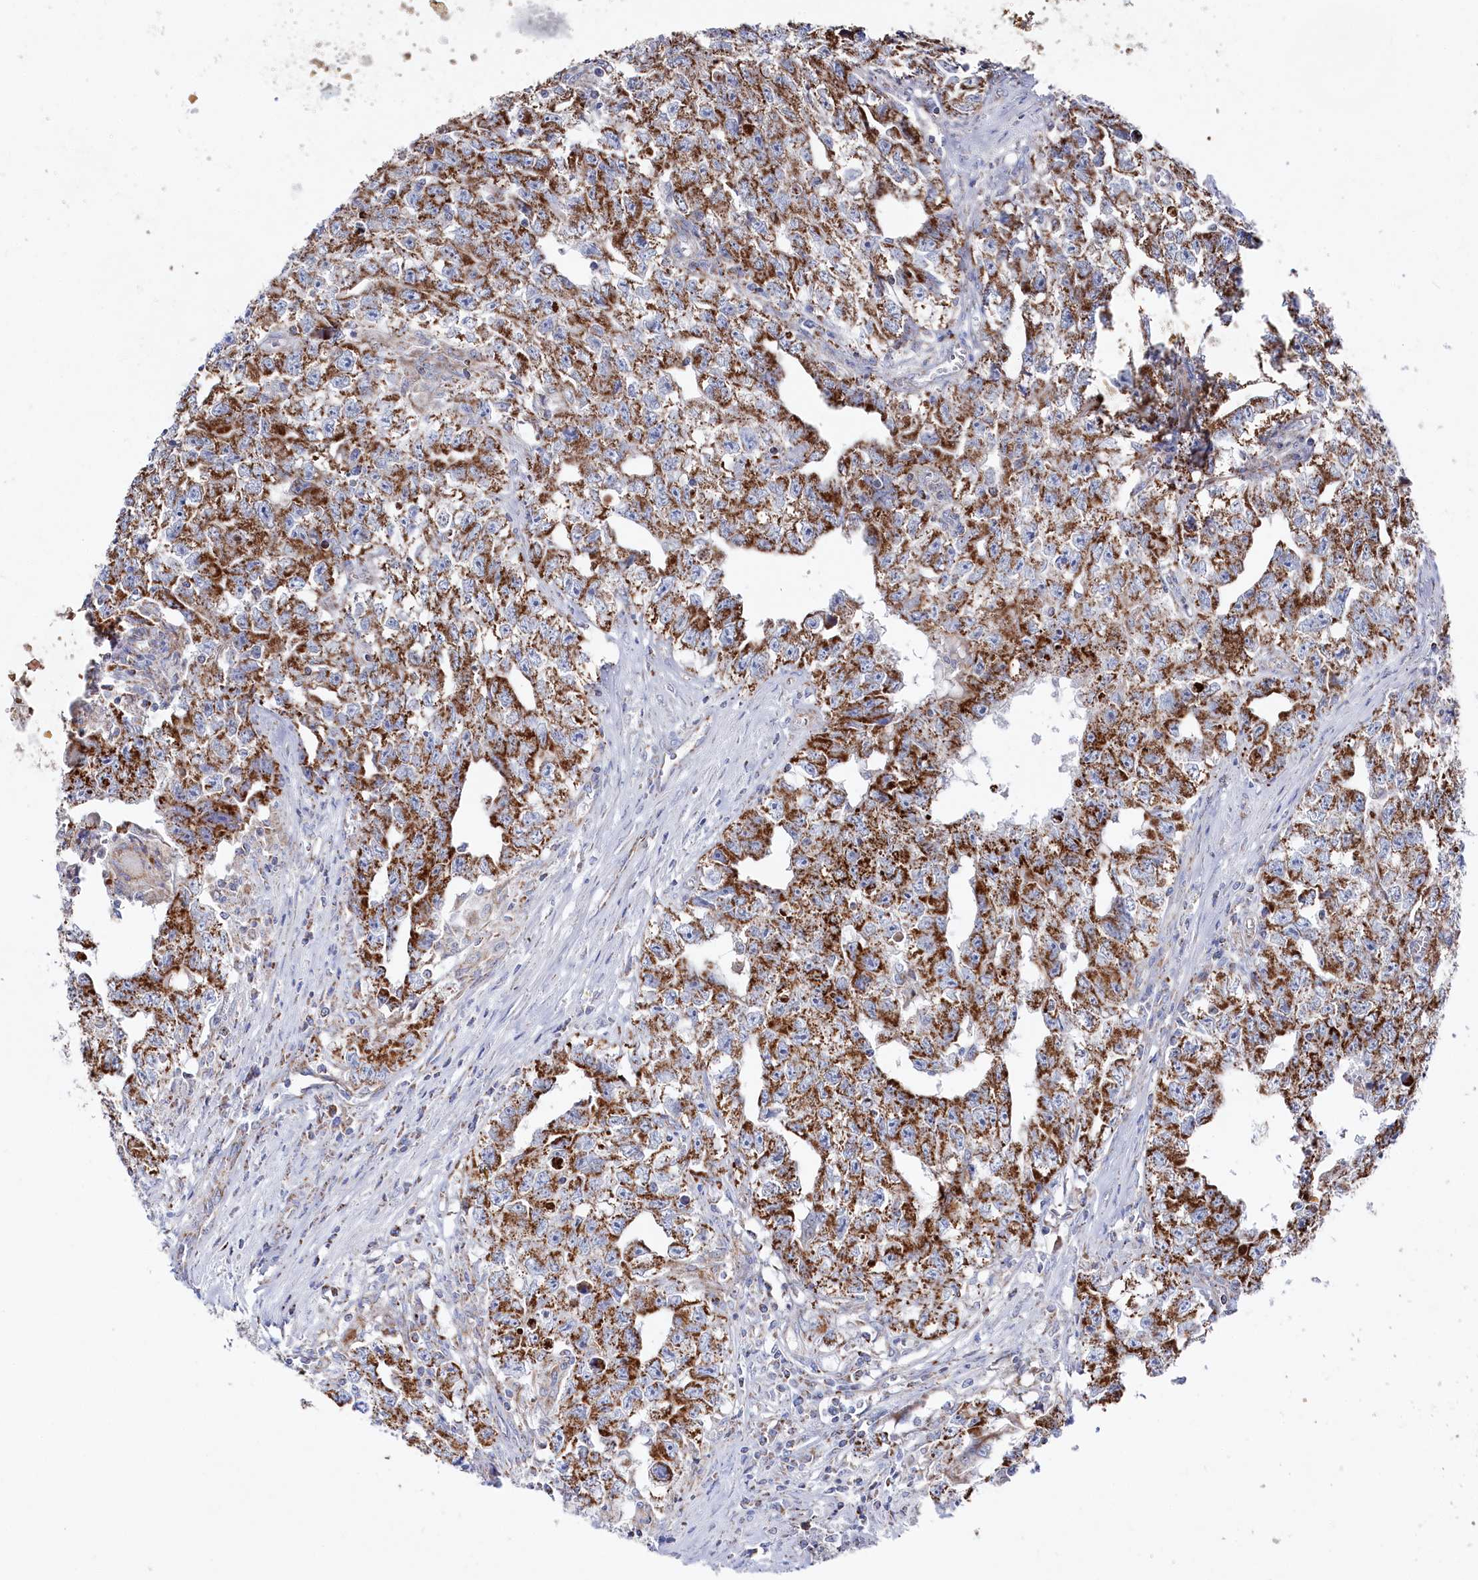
{"staining": {"intensity": "strong", "quantity": ">75%", "location": "cytoplasmic/membranous"}, "tissue": "testis cancer", "cell_type": "Tumor cells", "image_type": "cancer", "snomed": [{"axis": "morphology", "description": "Seminoma, NOS"}, {"axis": "morphology", "description": "Carcinoma, Embryonal, NOS"}, {"axis": "topography", "description": "Testis"}], "caption": "A histopathology image of human testis cancer stained for a protein displays strong cytoplasmic/membranous brown staining in tumor cells.", "gene": "GLS2", "patient": {"sex": "male", "age": 43}}